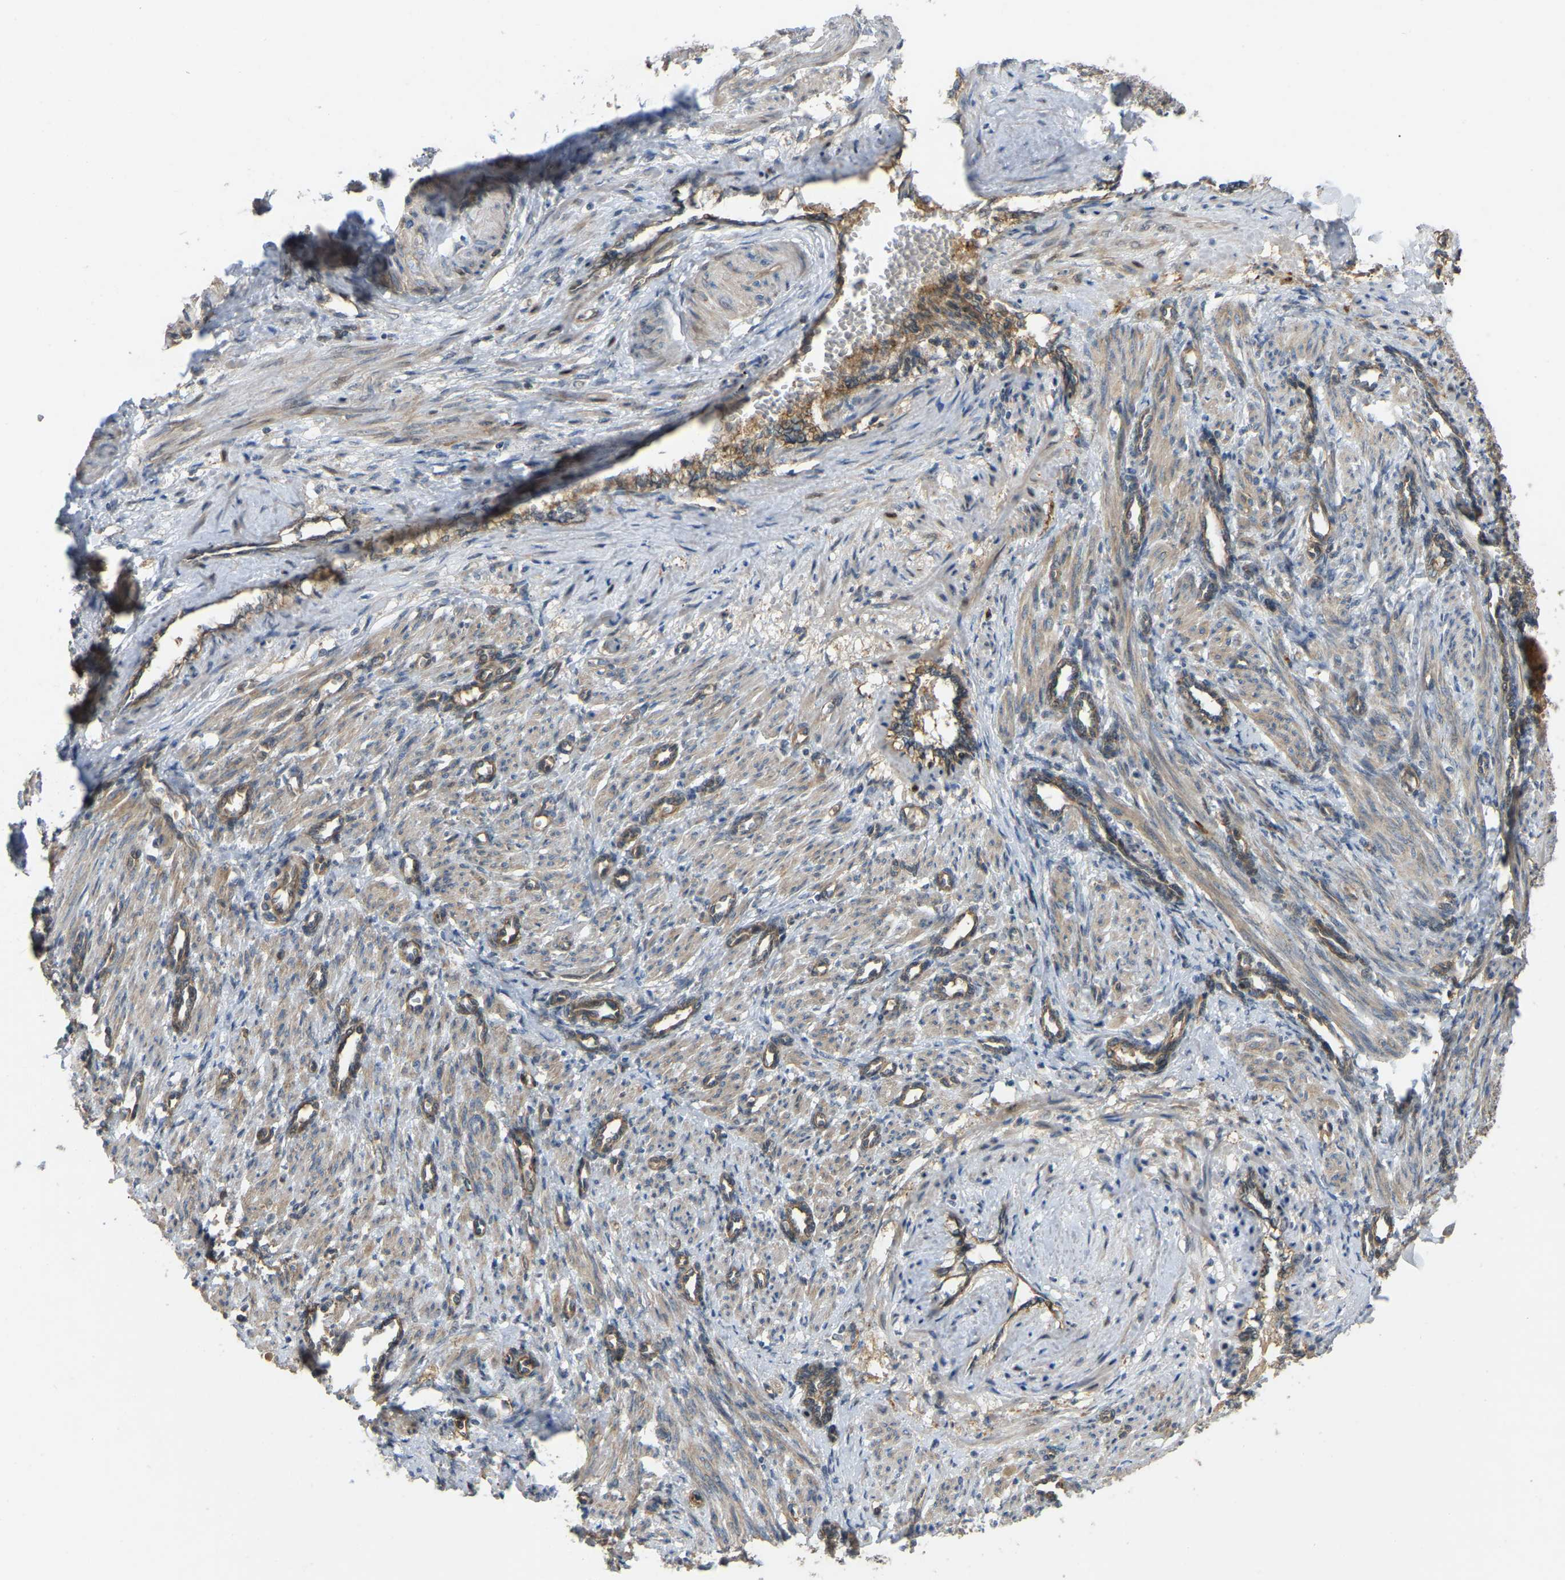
{"staining": {"intensity": "weak", "quantity": "25%-75%", "location": "cytoplasmic/membranous"}, "tissue": "smooth muscle", "cell_type": "Smooth muscle cells", "image_type": "normal", "snomed": [{"axis": "morphology", "description": "Normal tissue, NOS"}, {"axis": "topography", "description": "Endometrium"}], "caption": "Approximately 25%-75% of smooth muscle cells in normal smooth muscle display weak cytoplasmic/membranous protein expression as visualized by brown immunohistochemical staining.", "gene": "C21orf91", "patient": {"sex": "female", "age": 33}}